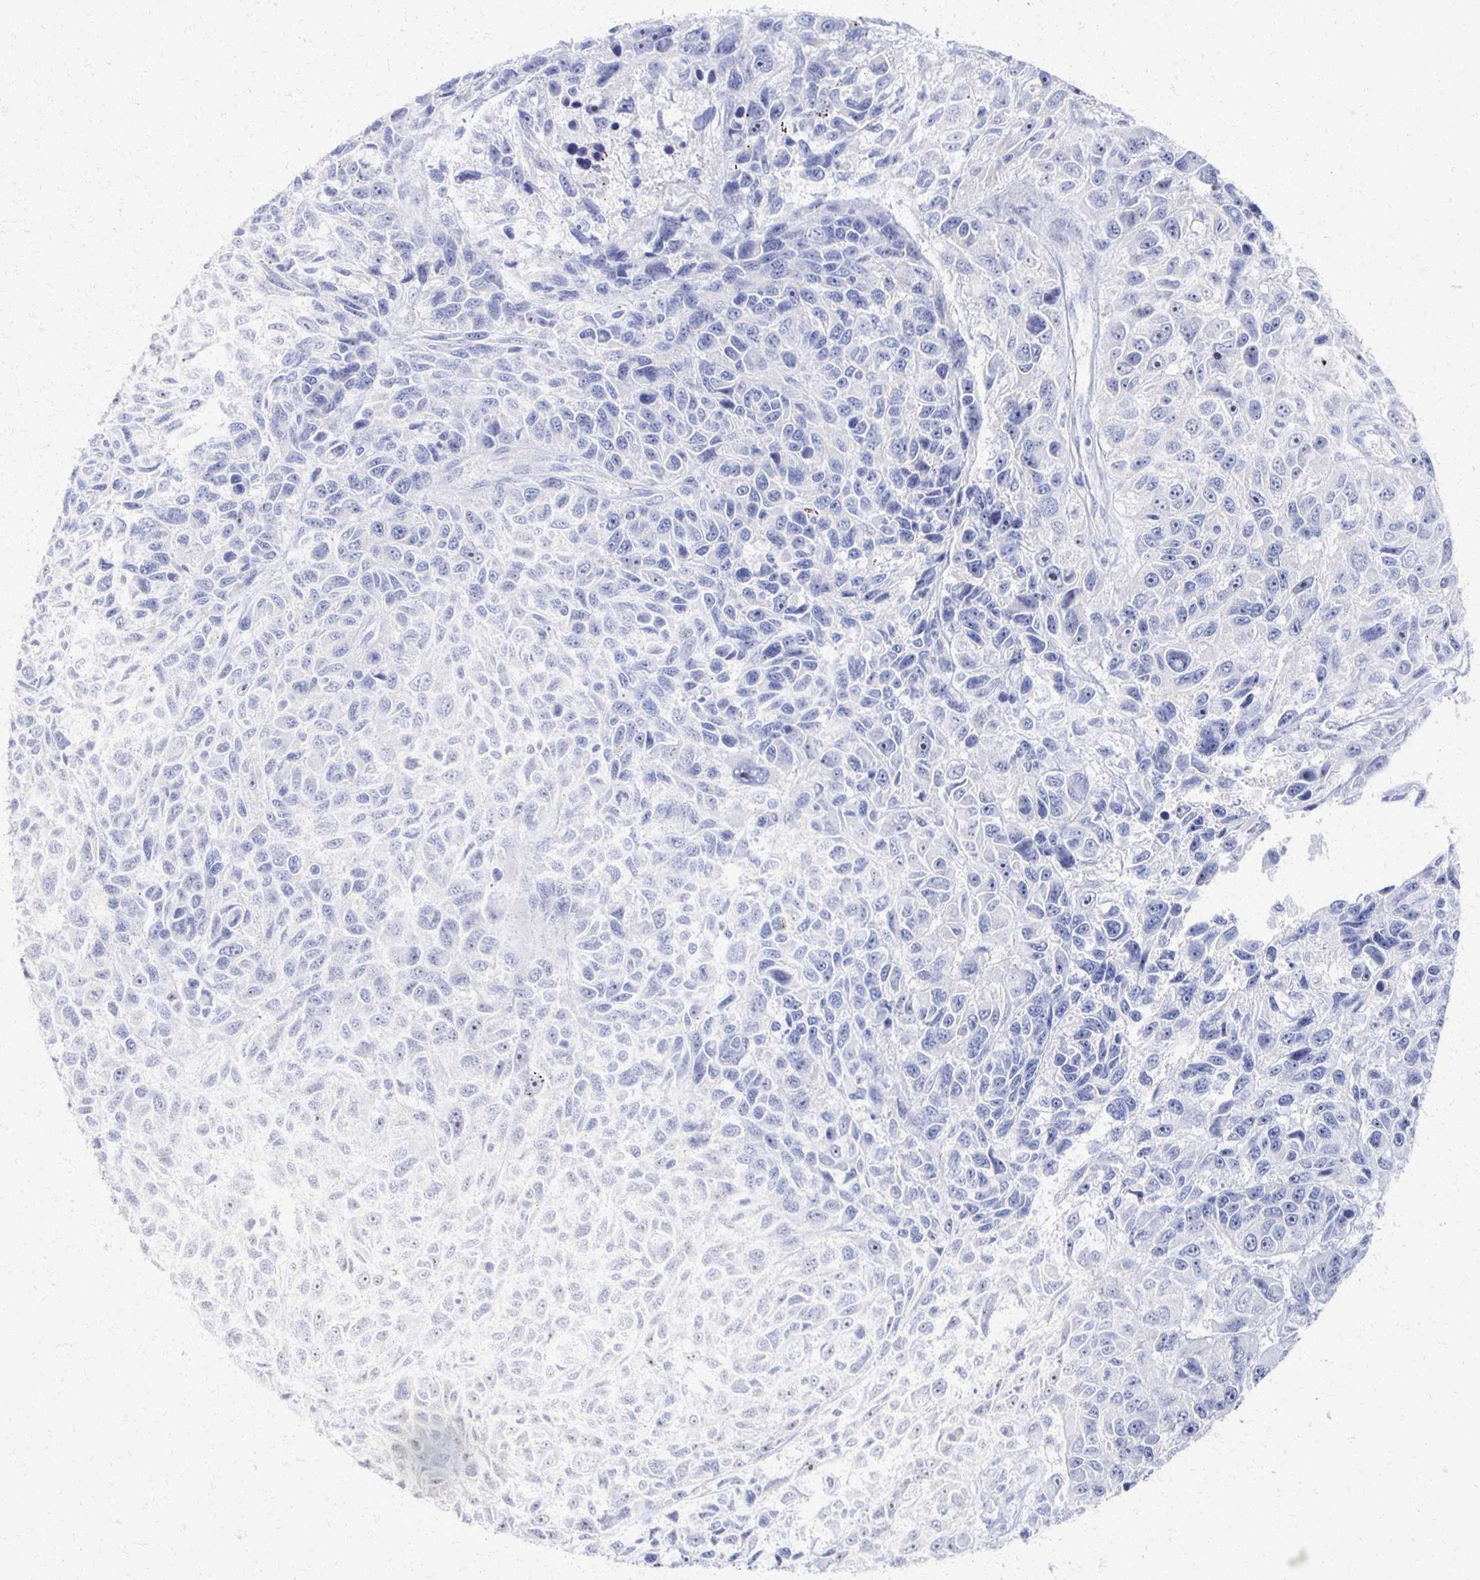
{"staining": {"intensity": "negative", "quantity": "none", "location": "none"}, "tissue": "melanoma", "cell_type": "Tumor cells", "image_type": "cancer", "snomed": [{"axis": "morphology", "description": "Malignant melanoma, NOS"}, {"axis": "topography", "description": "Skin"}], "caption": "DAB immunohistochemical staining of melanoma exhibits no significant expression in tumor cells. (Brightfield microscopy of DAB (3,3'-diaminobenzidine) IHC at high magnification).", "gene": "PRR20A", "patient": {"sex": "male", "age": 53}}